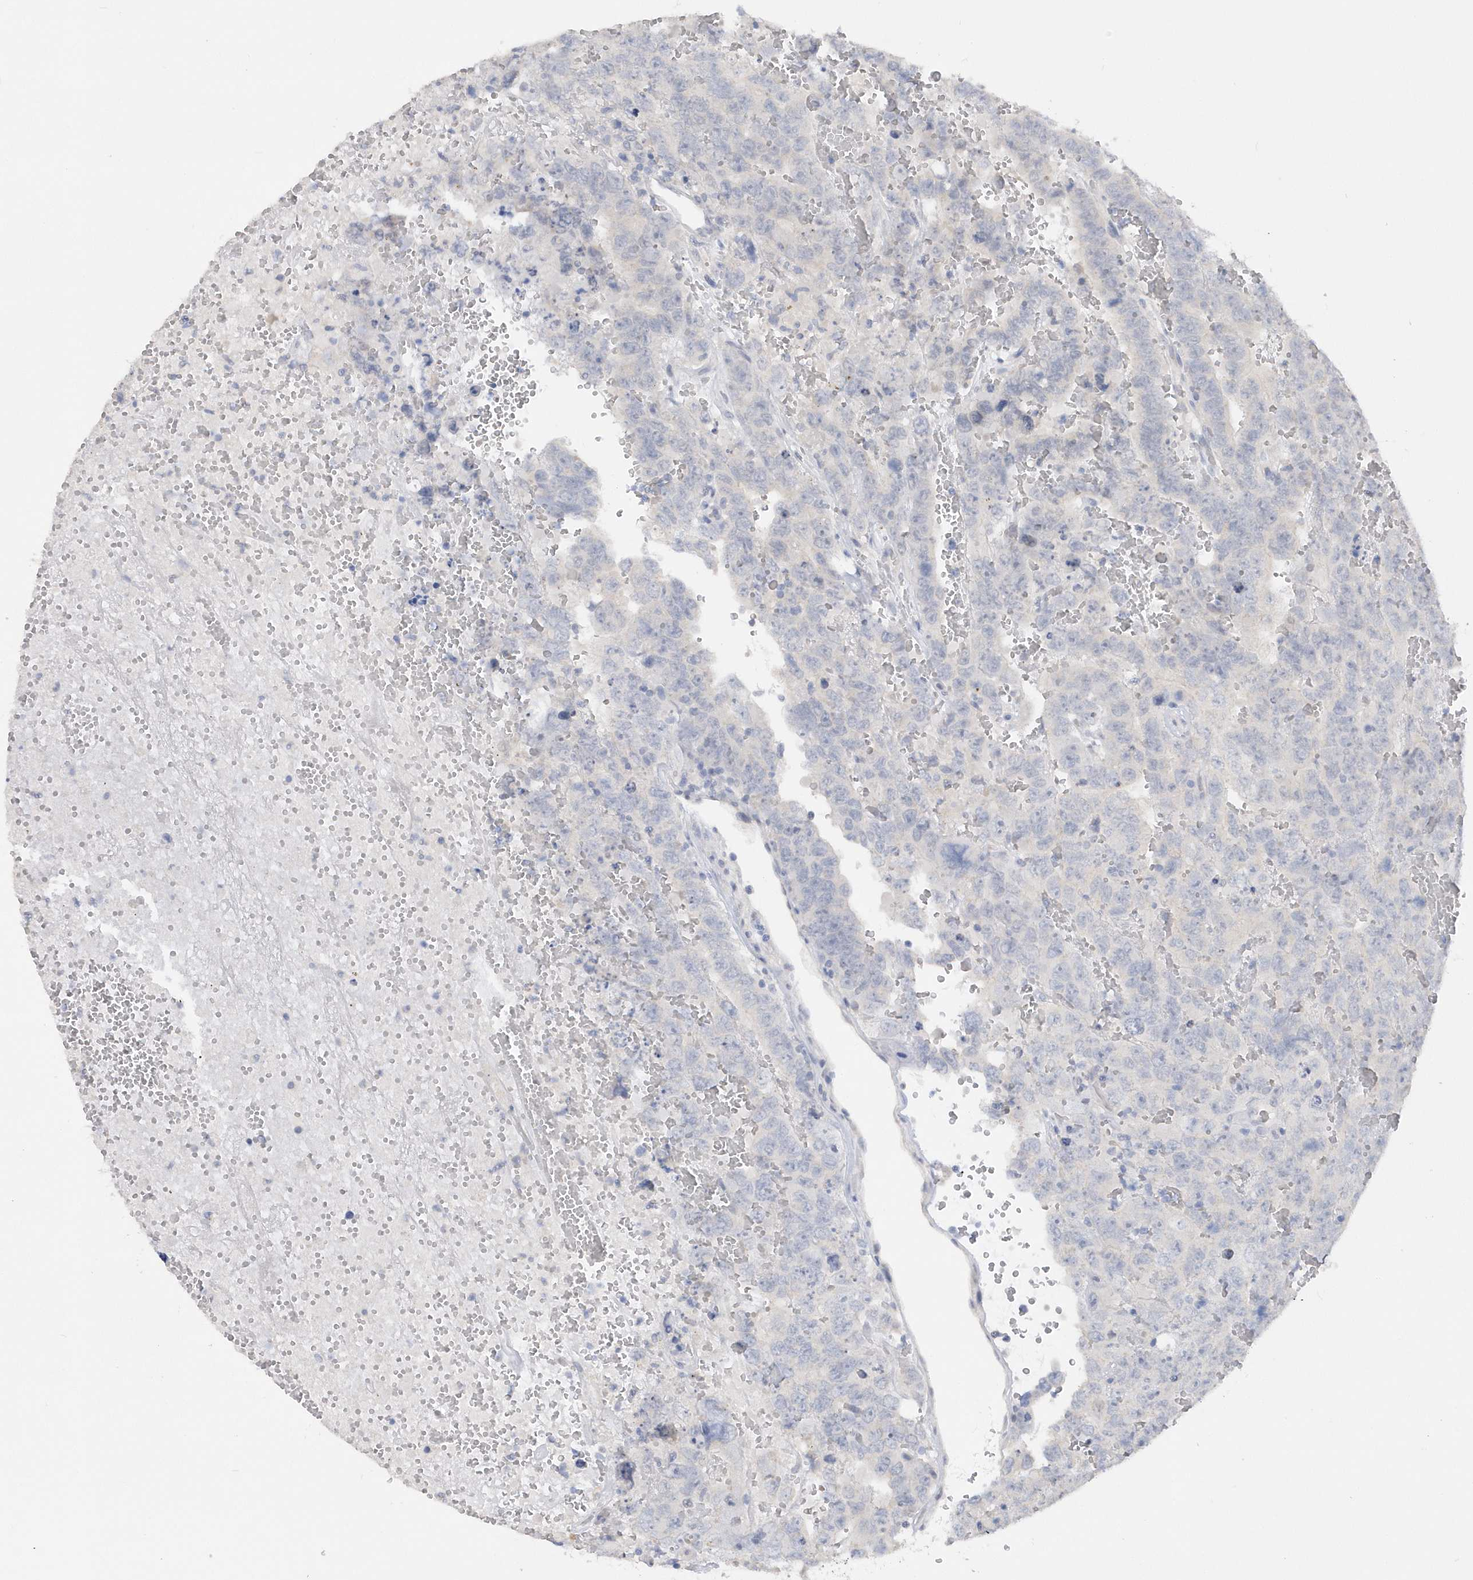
{"staining": {"intensity": "negative", "quantity": "none", "location": "none"}, "tissue": "testis cancer", "cell_type": "Tumor cells", "image_type": "cancer", "snomed": [{"axis": "morphology", "description": "Carcinoma, Embryonal, NOS"}, {"axis": "topography", "description": "Testis"}], "caption": "IHC of human embryonal carcinoma (testis) reveals no positivity in tumor cells.", "gene": "RPE", "patient": {"sex": "male", "age": 45}}